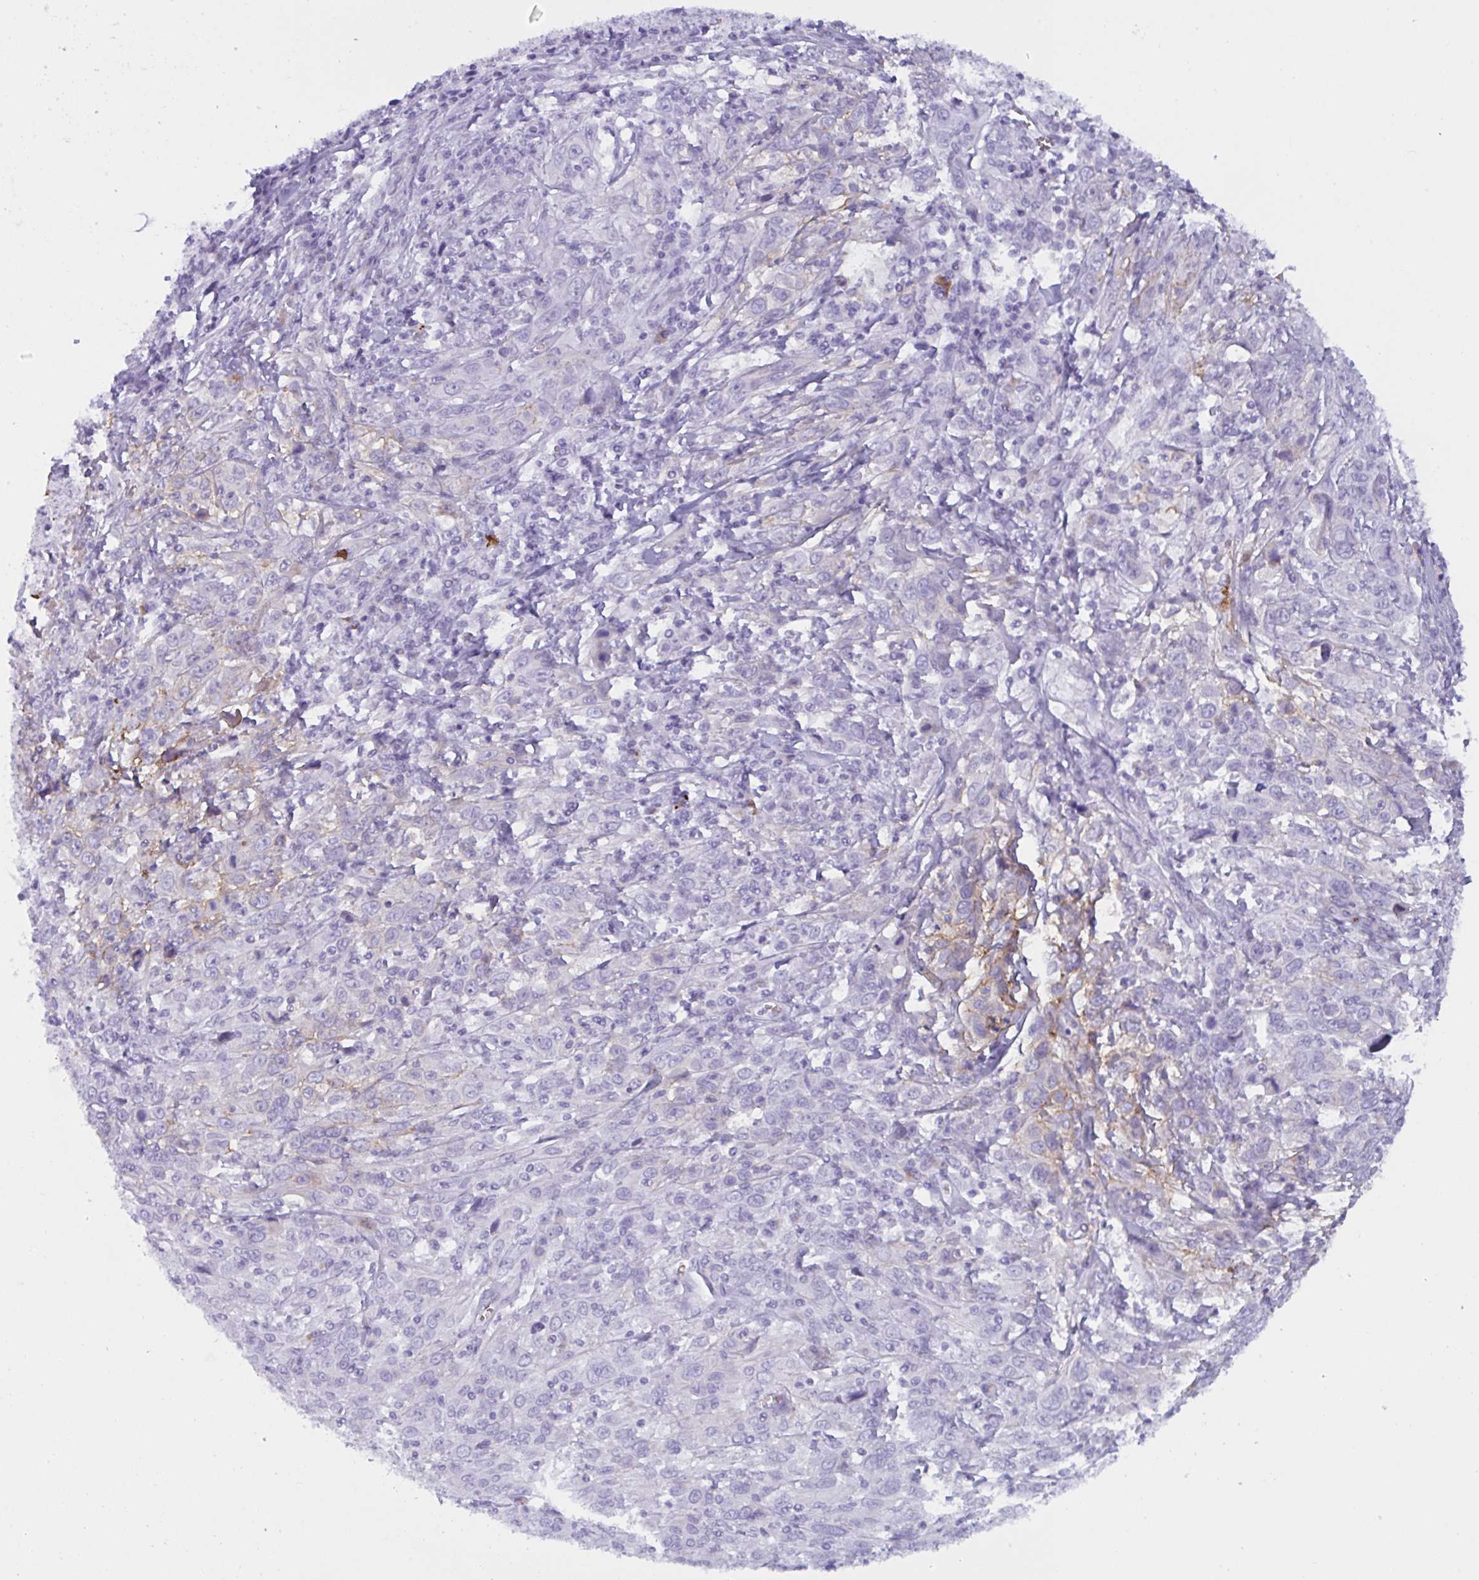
{"staining": {"intensity": "negative", "quantity": "none", "location": "none"}, "tissue": "cervical cancer", "cell_type": "Tumor cells", "image_type": "cancer", "snomed": [{"axis": "morphology", "description": "Squamous cell carcinoma, NOS"}, {"axis": "topography", "description": "Cervix"}], "caption": "Immunohistochemistry photomicrograph of neoplastic tissue: human cervical cancer (squamous cell carcinoma) stained with DAB reveals no significant protein positivity in tumor cells.", "gene": "SLC2A1", "patient": {"sex": "female", "age": 46}}